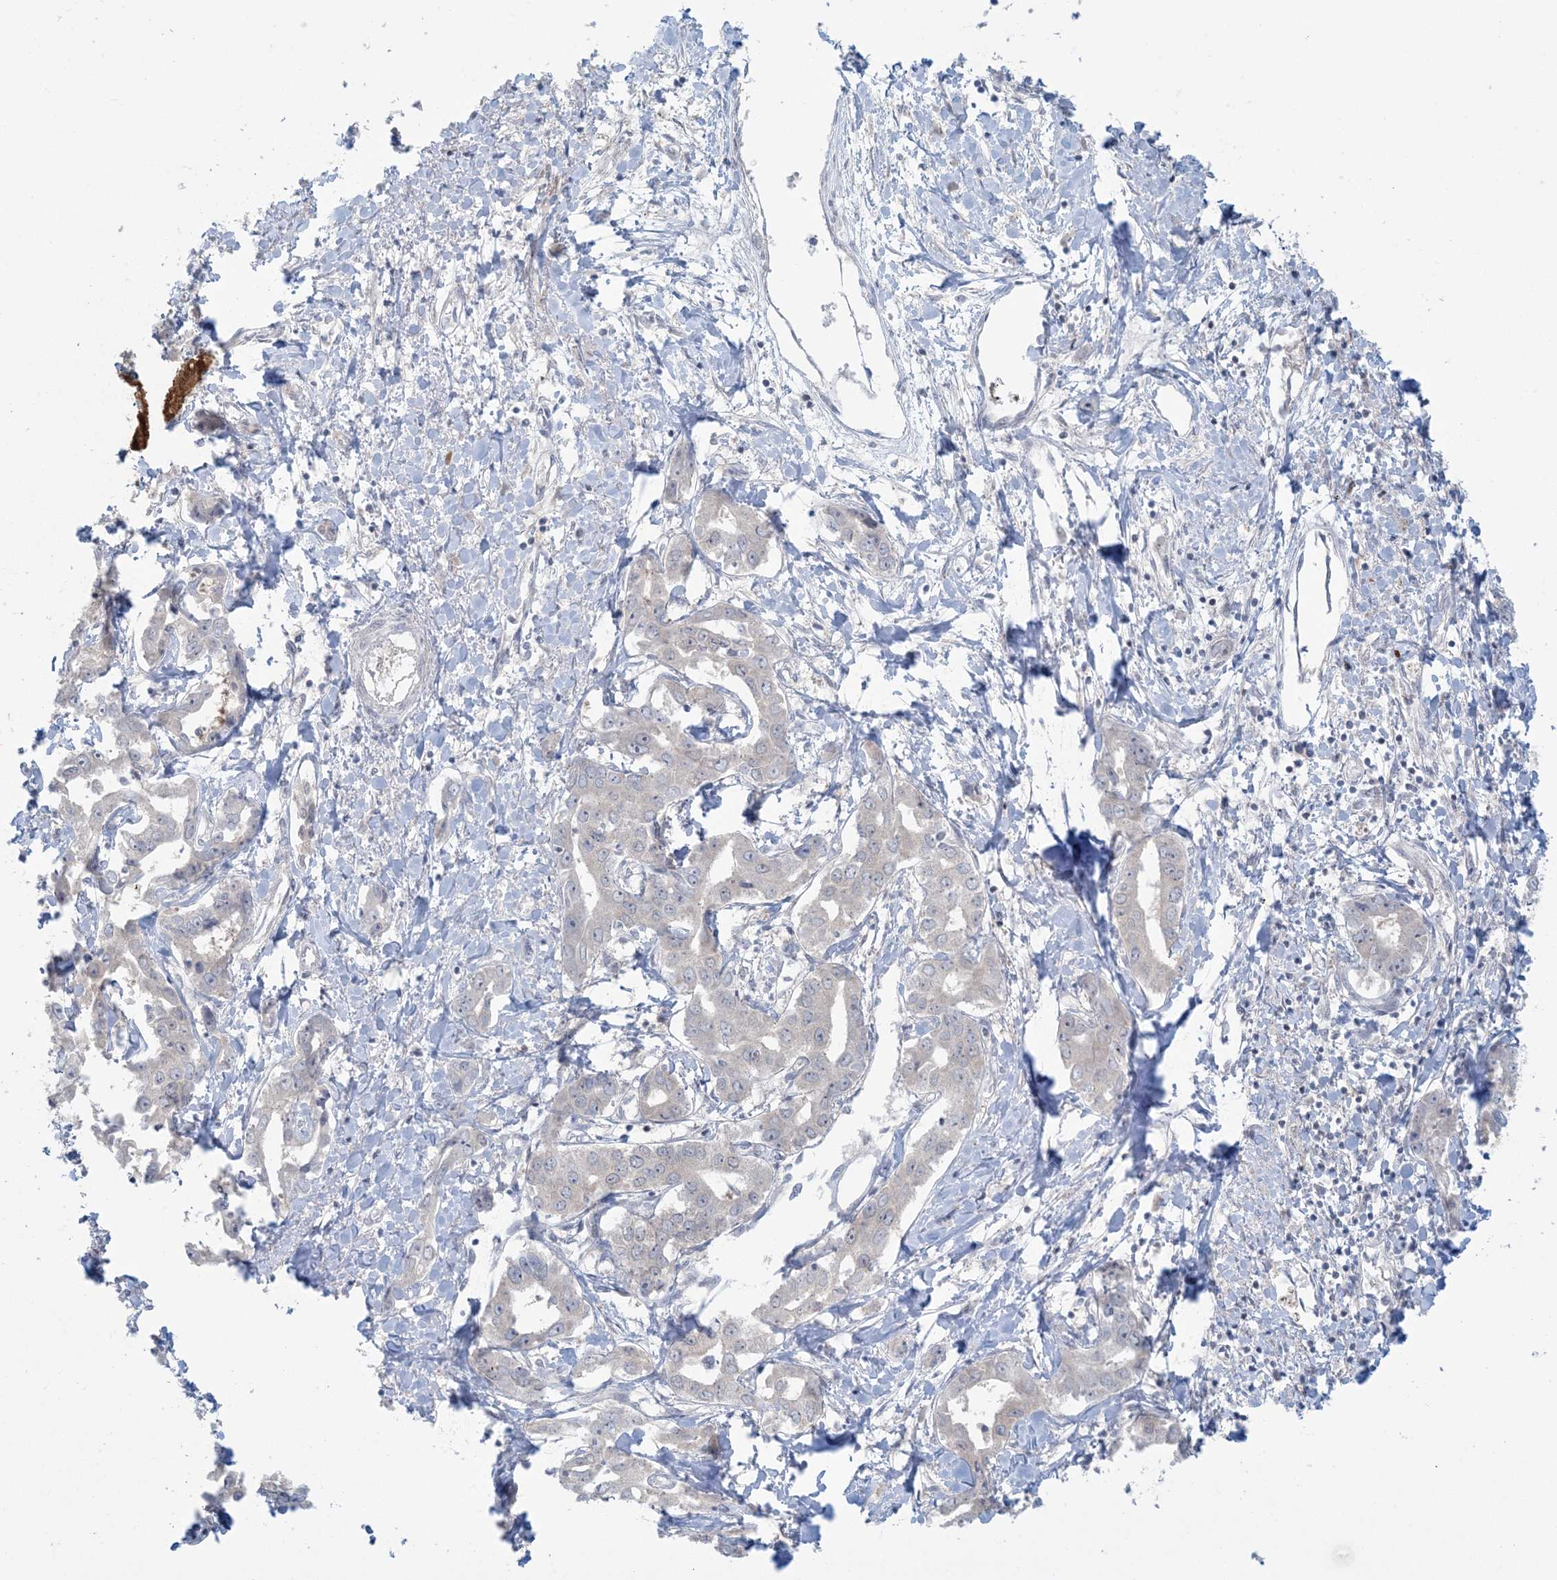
{"staining": {"intensity": "negative", "quantity": "none", "location": "none"}, "tissue": "liver cancer", "cell_type": "Tumor cells", "image_type": "cancer", "snomed": [{"axis": "morphology", "description": "Cholangiocarcinoma"}, {"axis": "topography", "description": "Liver"}], "caption": "This is a image of immunohistochemistry staining of cholangiocarcinoma (liver), which shows no expression in tumor cells.", "gene": "NRBP2", "patient": {"sex": "male", "age": 59}}